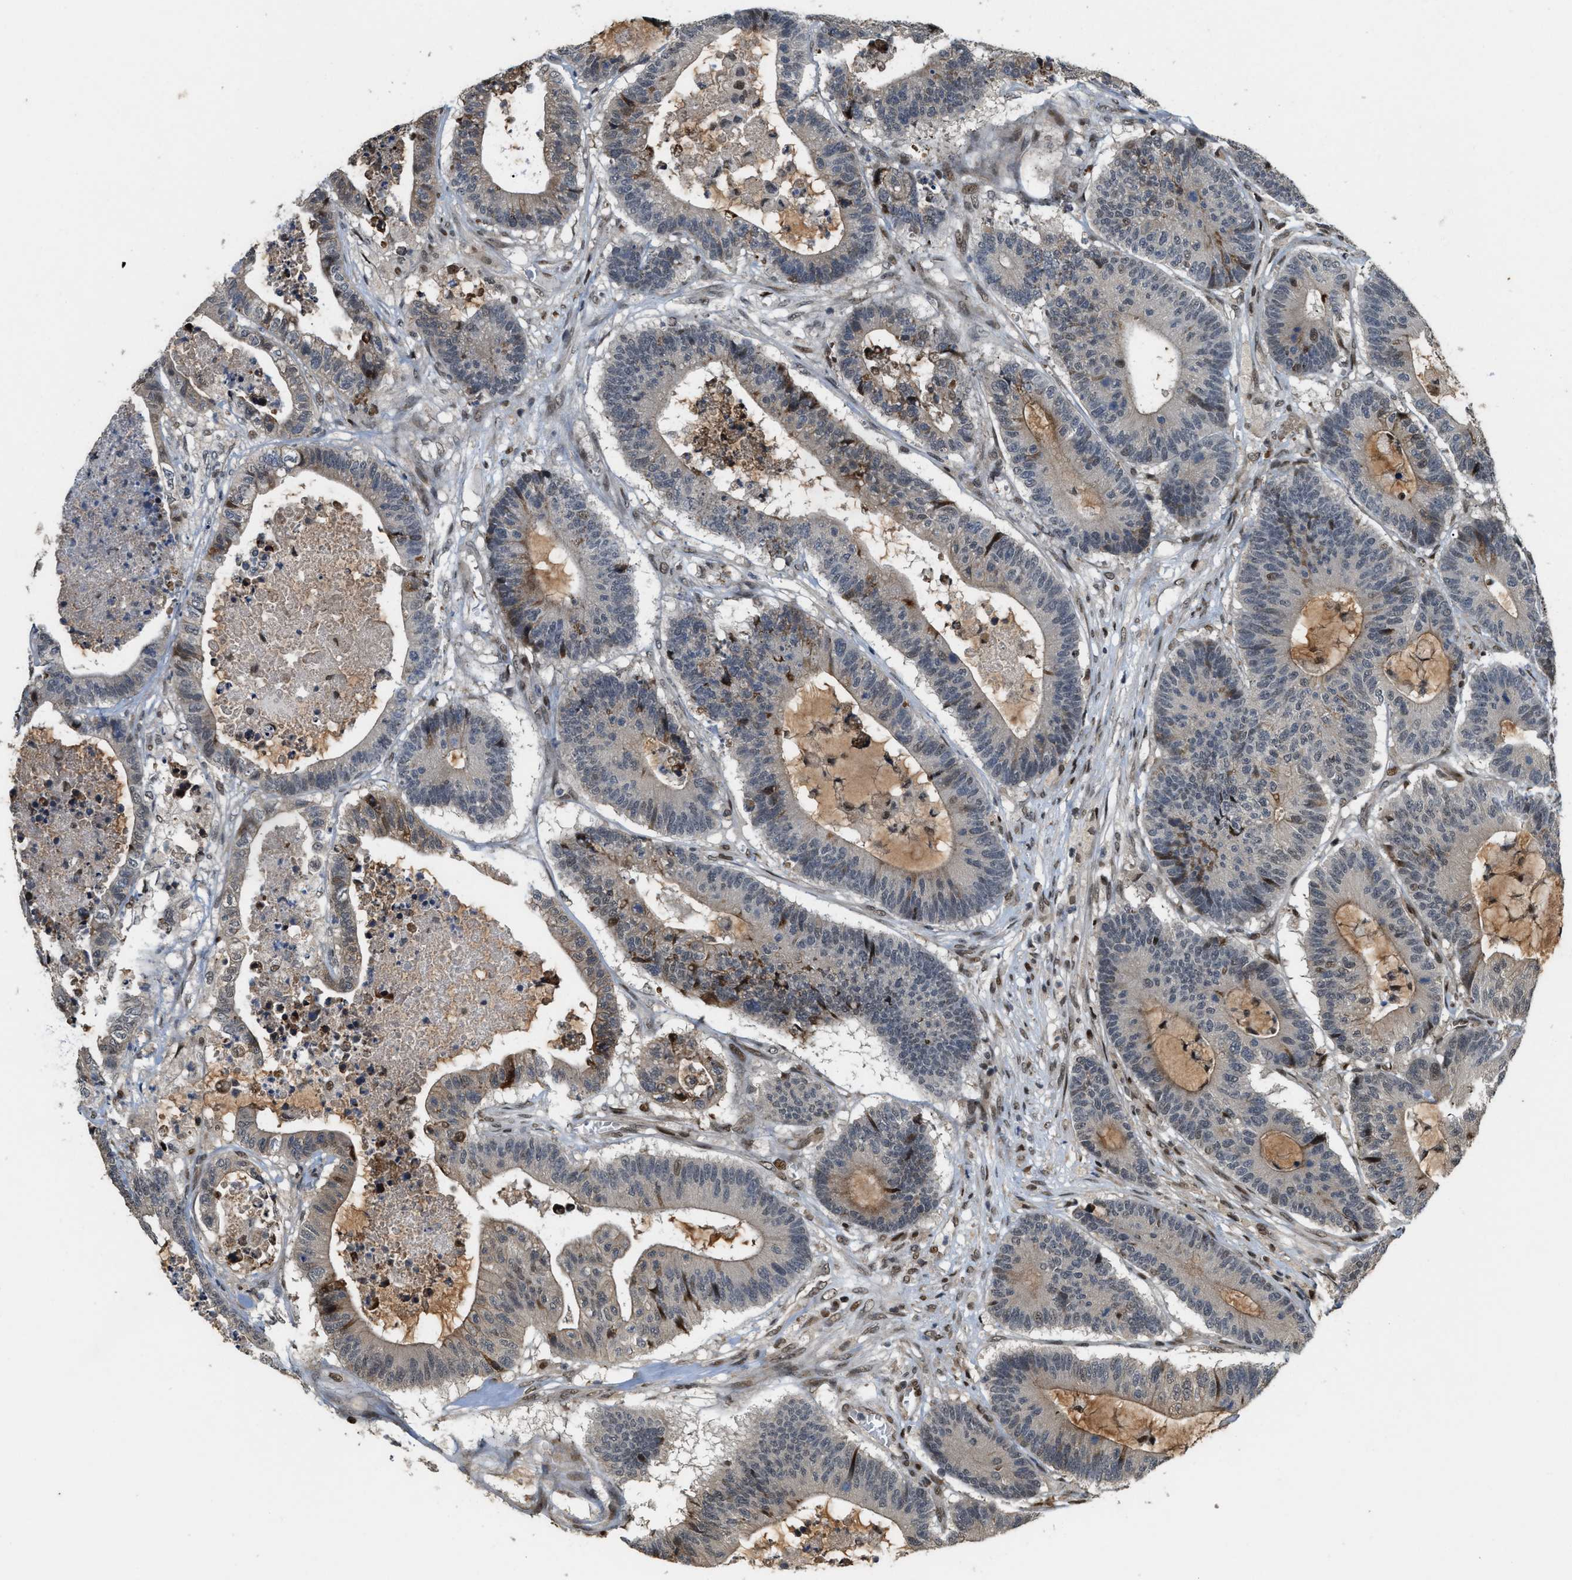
{"staining": {"intensity": "weak", "quantity": "<25%", "location": "cytoplasmic/membranous,nuclear"}, "tissue": "colorectal cancer", "cell_type": "Tumor cells", "image_type": "cancer", "snomed": [{"axis": "morphology", "description": "Adenocarcinoma, NOS"}, {"axis": "topography", "description": "Colon"}], "caption": "Colorectal adenocarcinoma was stained to show a protein in brown. There is no significant staining in tumor cells.", "gene": "SERTAD2", "patient": {"sex": "female", "age": 84}}